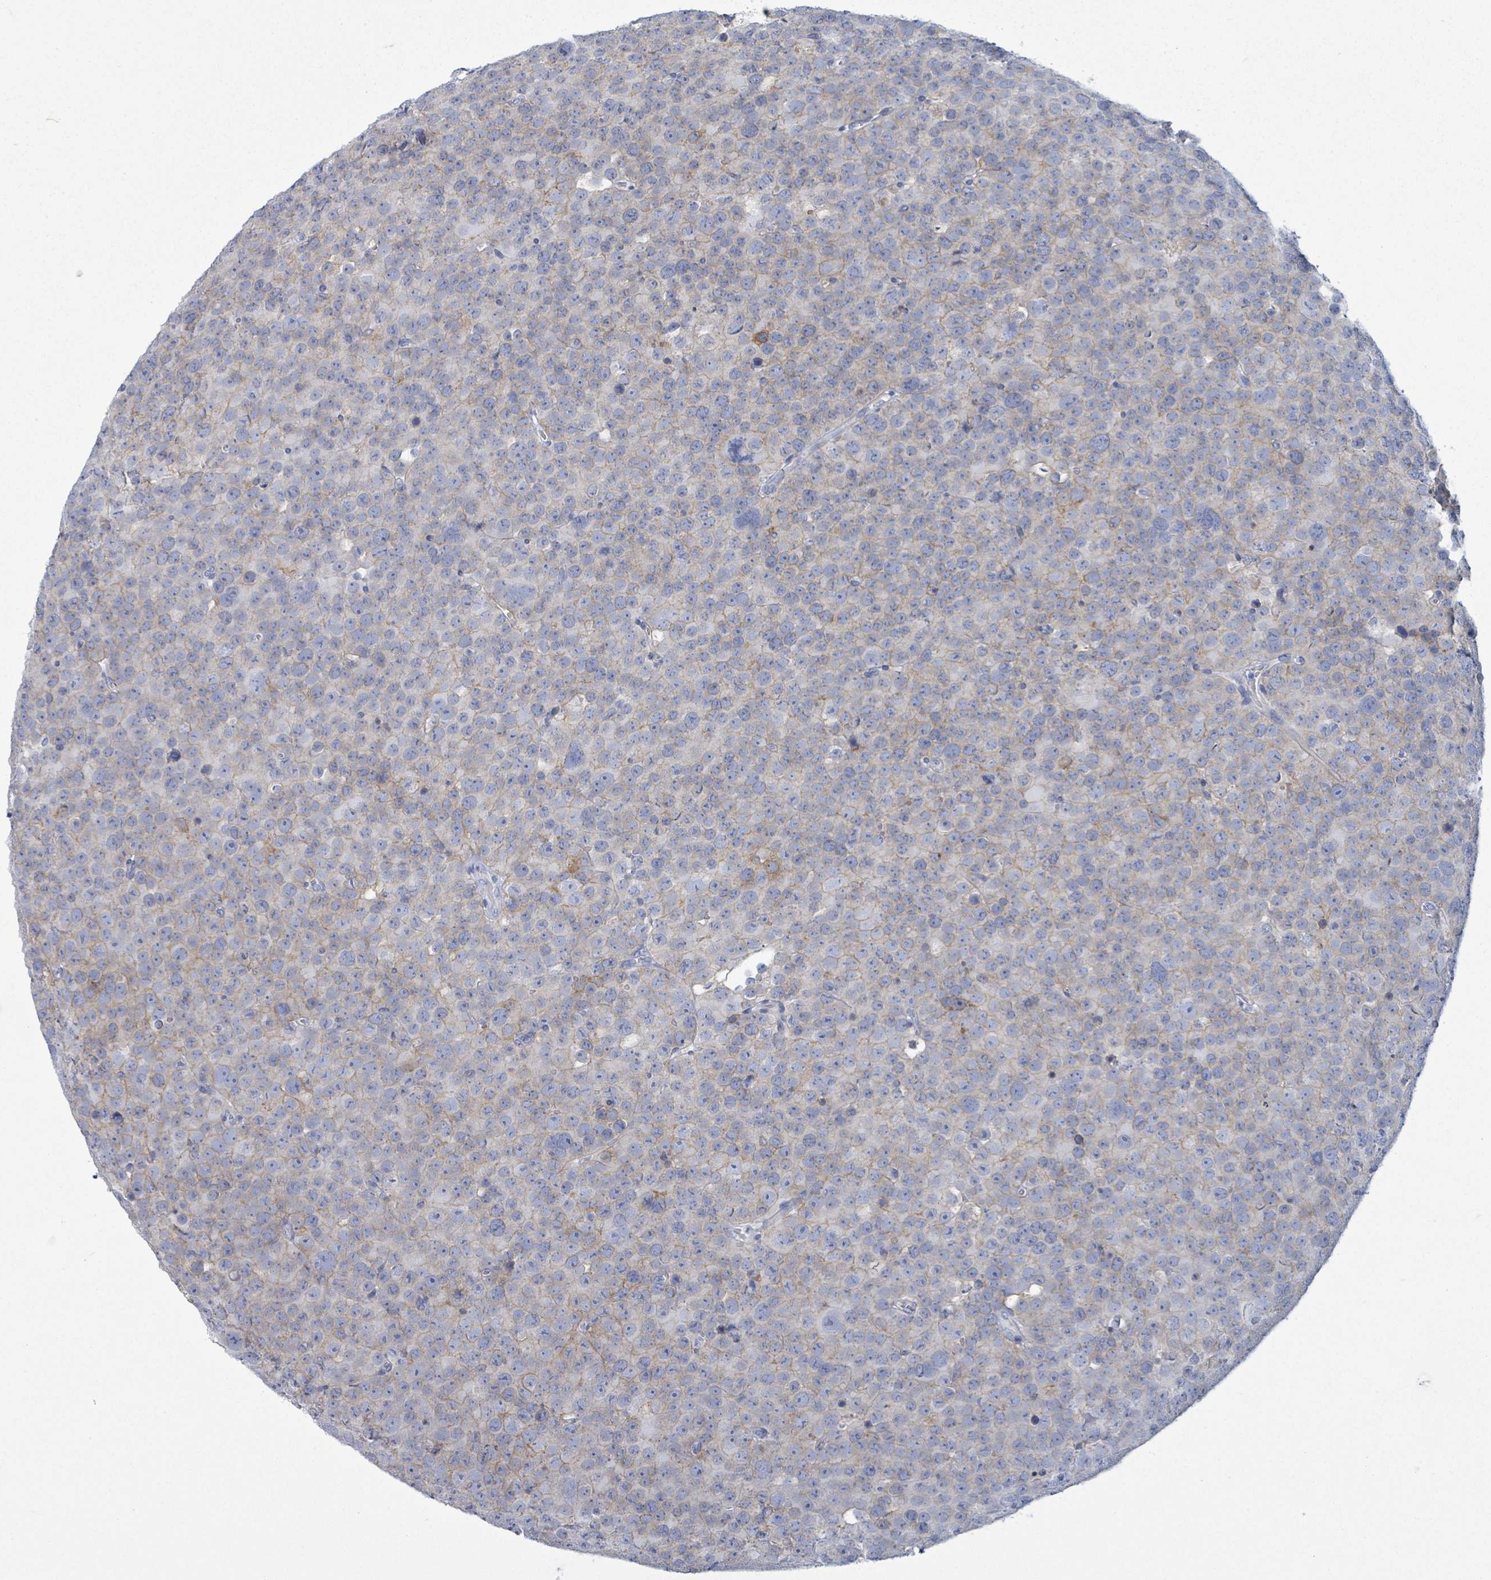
{"staining": {"intensity": "weak", "quantity": "25%-75%", "location": "cytoplasmic/membranous"}, "tissue": "testis cancer", "cell_type": "Tumor cells", "image_type": "cancer", "snomed": [{"axis": "morphology", "description": "Seminoma, NOS"}, {"axis": "topography", "description": "Testis"}], "caption": "High-magnification brightfield microscopy of testis cancer stained with DAB (brown) and counterstained with hematoxylin (blue). tumor cells exhibit weak cytoplasmic/membranous staining is appreciated in approximately25%-75% of cells.", "gene": "BSG", "patient": {"sex": "male", "age": 71}}